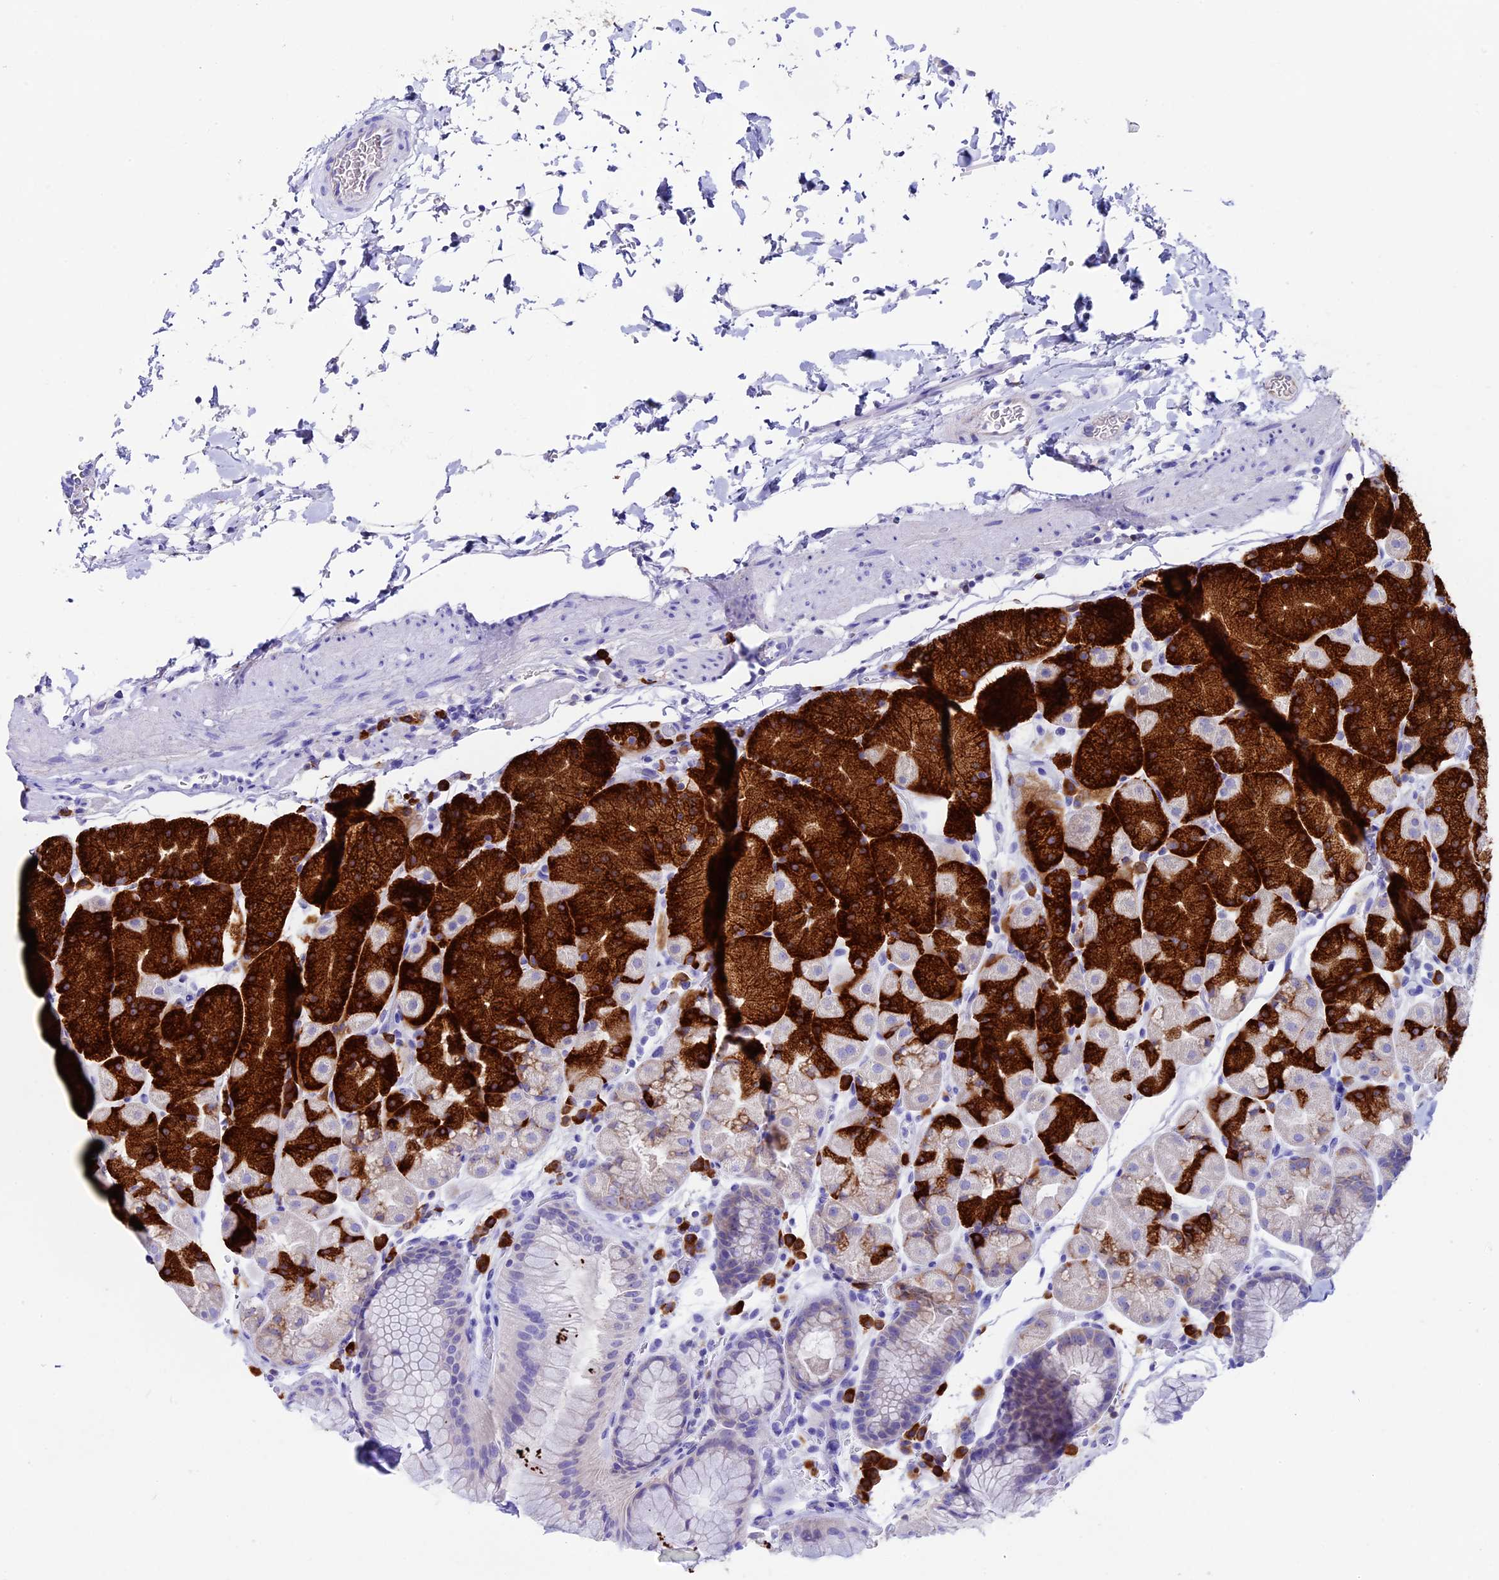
{"staining": {"intensity": "strong", "quantity": "25%-75%", "location": "cytoplasmic/membranous"}, "tissue": "stomach", "cell_type": "Glandular cells", "image_type": "normal", "snomed": [{"axis": "morphology", "description": "Normal tissue, NOS"}, {"axis": "topography", "description": "Stomach, upper"}, {"axis": "topography", "description": "Stomach, lower"}], "caption": "The image shows a brown stain indicating the presence of a protein in the cytoplasmic/membranous of glandular cells in stomach. (IHC, brightfield microscopy, high magnification).", "gene": "FKBP11", "patient": {"sex": "male", "age": 67}}